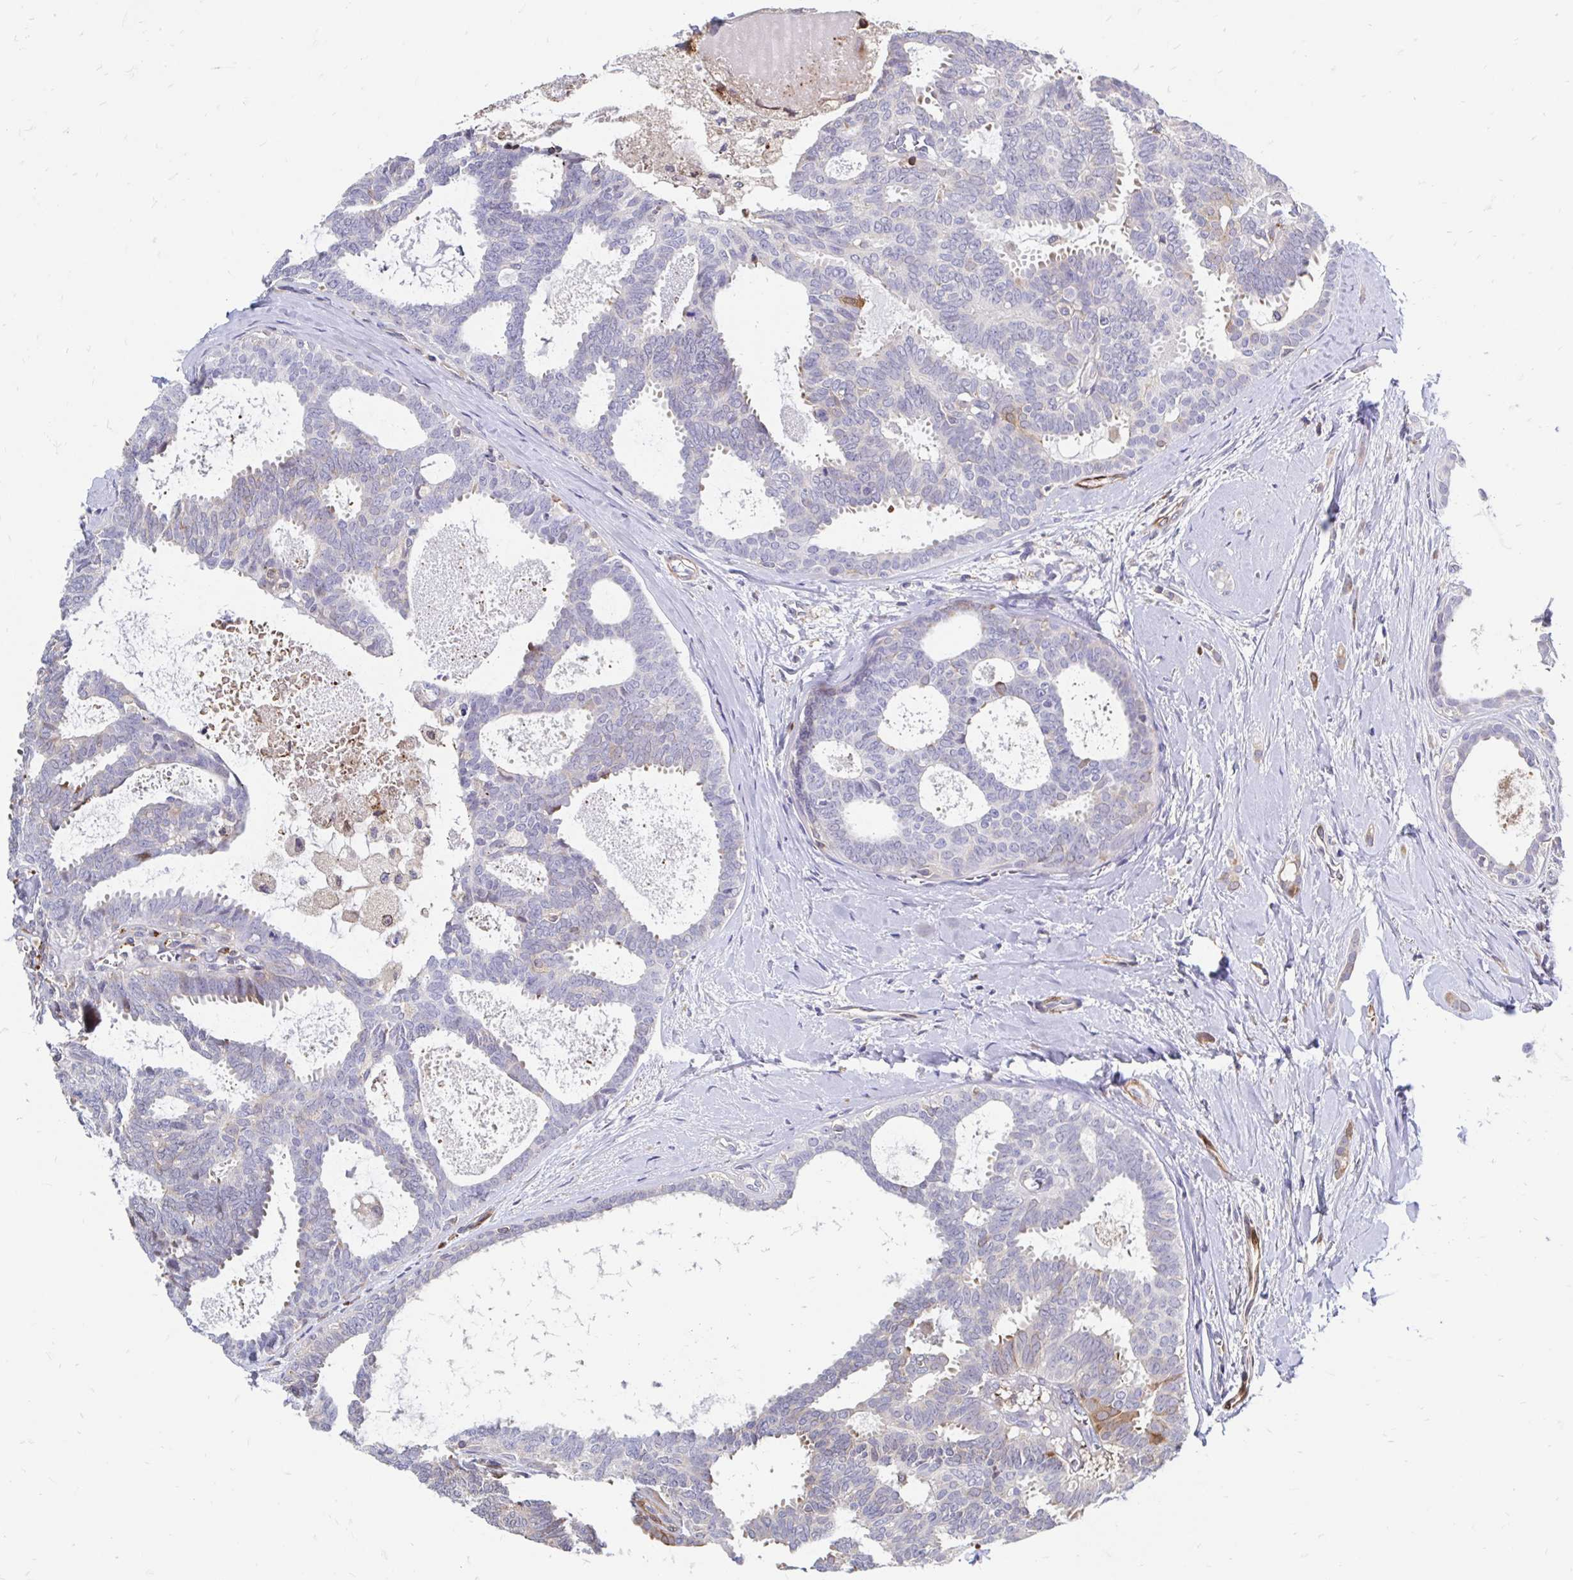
{"staining": {"intensity": "weak", "quantity": "<25%", "location": "cytoplasmic/membranous"}, "tissue": "breast cancer", "cell_type": "Tumor cells", "image_type": "cancer", "snomed": [{"axis": "morphology", "description": "Intraductal carcinoma, in situ"}, {"axis": "morphology", "description": "Duct carcinoma"}, {"axis": "morphology", "description": "Lobular carcinoma, in situ"}, {"axis": "topography", "description": "Breast"}], "caption": "Immunohistochemistry (IHC) of breast cancer reveals no expression in tumor cells. (DAB immunohistochemistry, high magnification).", "gene": "CDKL1", "patient": {"sex": "female", "age": 44}}